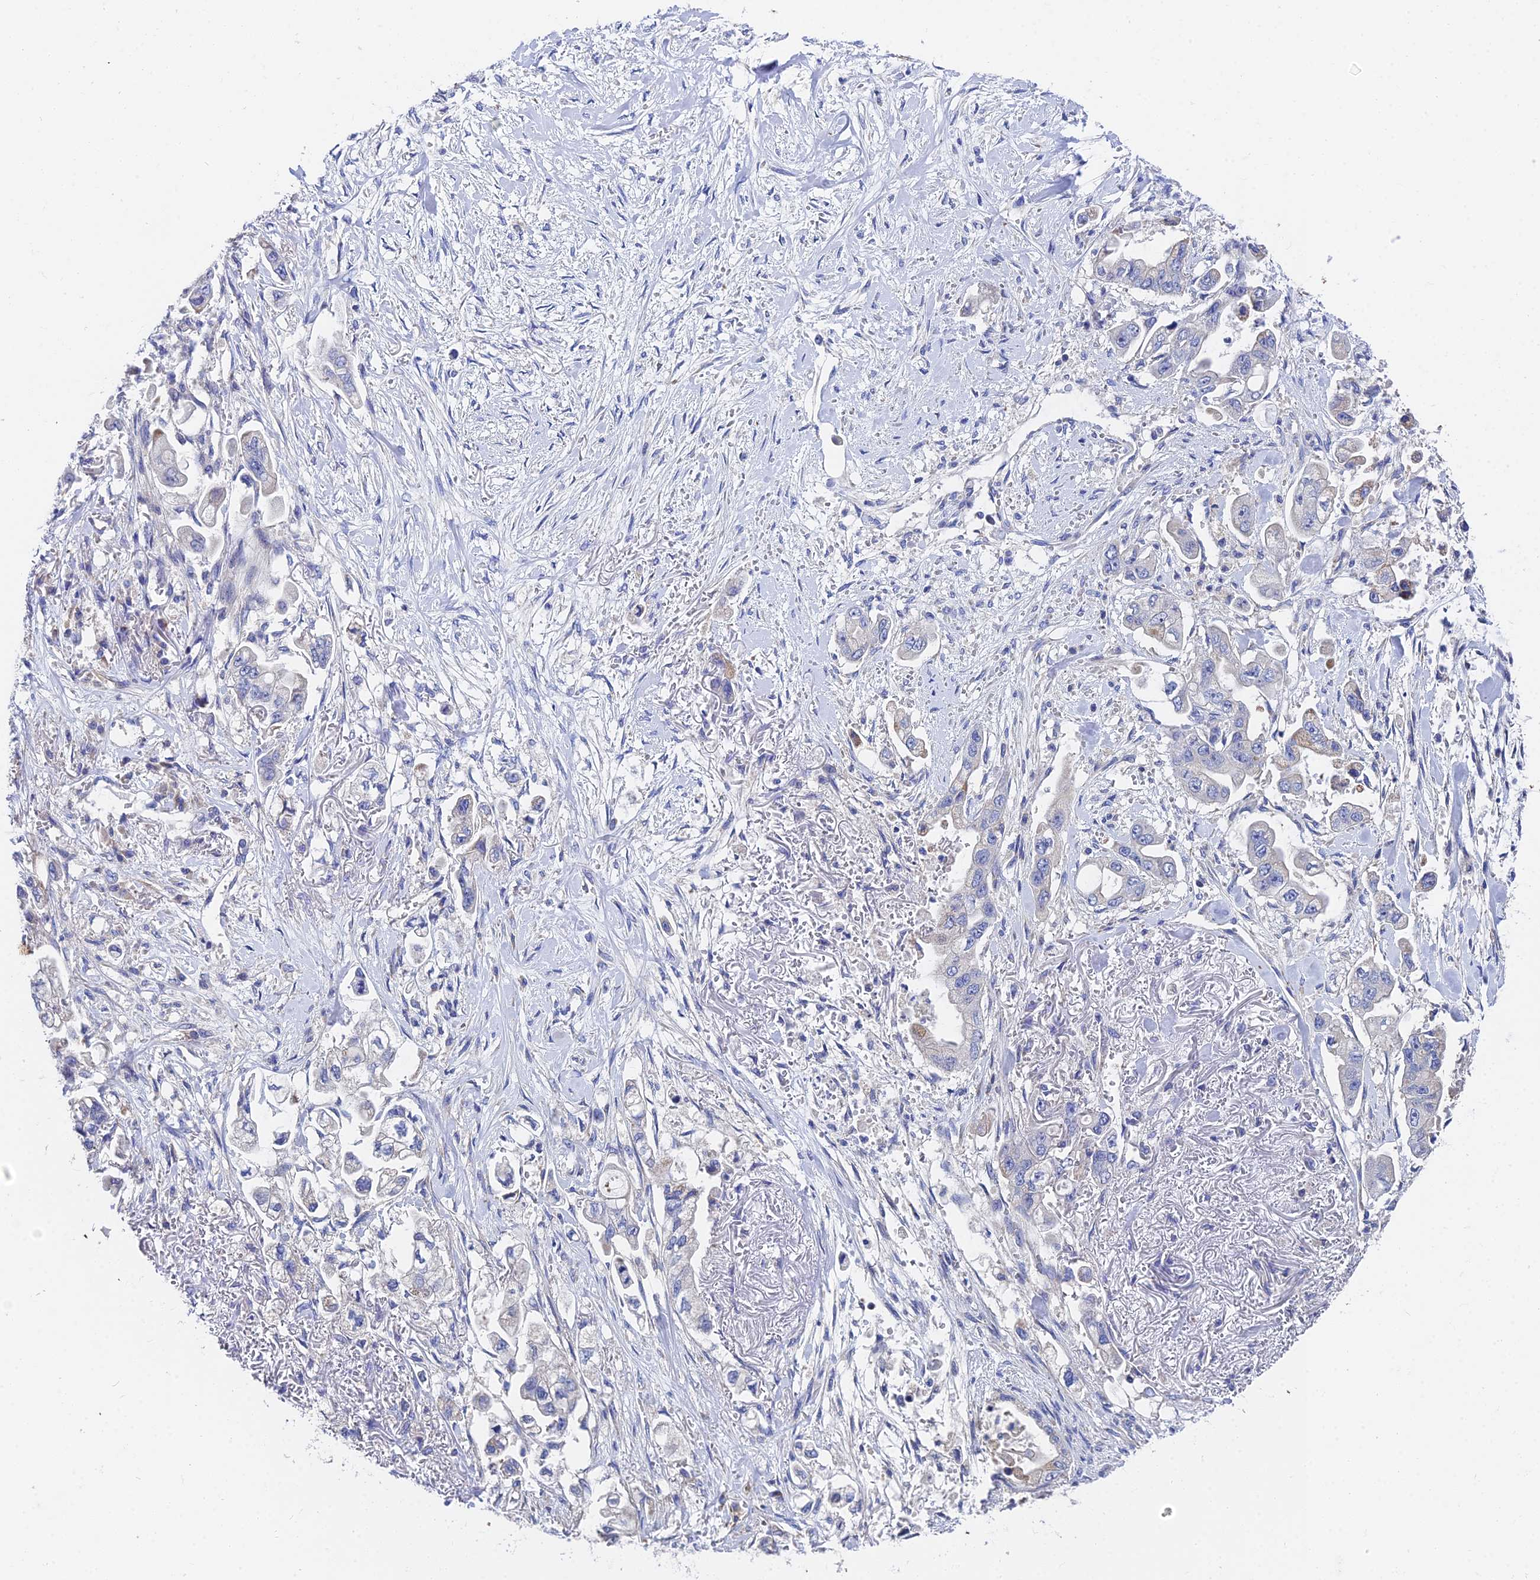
{"staining": {"intensity": "negative", "quantity": "none", "location": "none"}, "tissue": "stomach cancer", "cell_type": "Tumor cells", "image_type": "cancer", "snomed": [{"axis": "morphology", "description": "Adenocarcinoma, NOS"}, {"axis": "topography", "description": "Stomach"}], "caption": "Adenocarcinoma (stomach) stained for a protein using immunohistochemistry (IHC) displays no staining tumor cells.", "gene": "UBE2L3", "patient": {"sex": "male", "age": 62}}